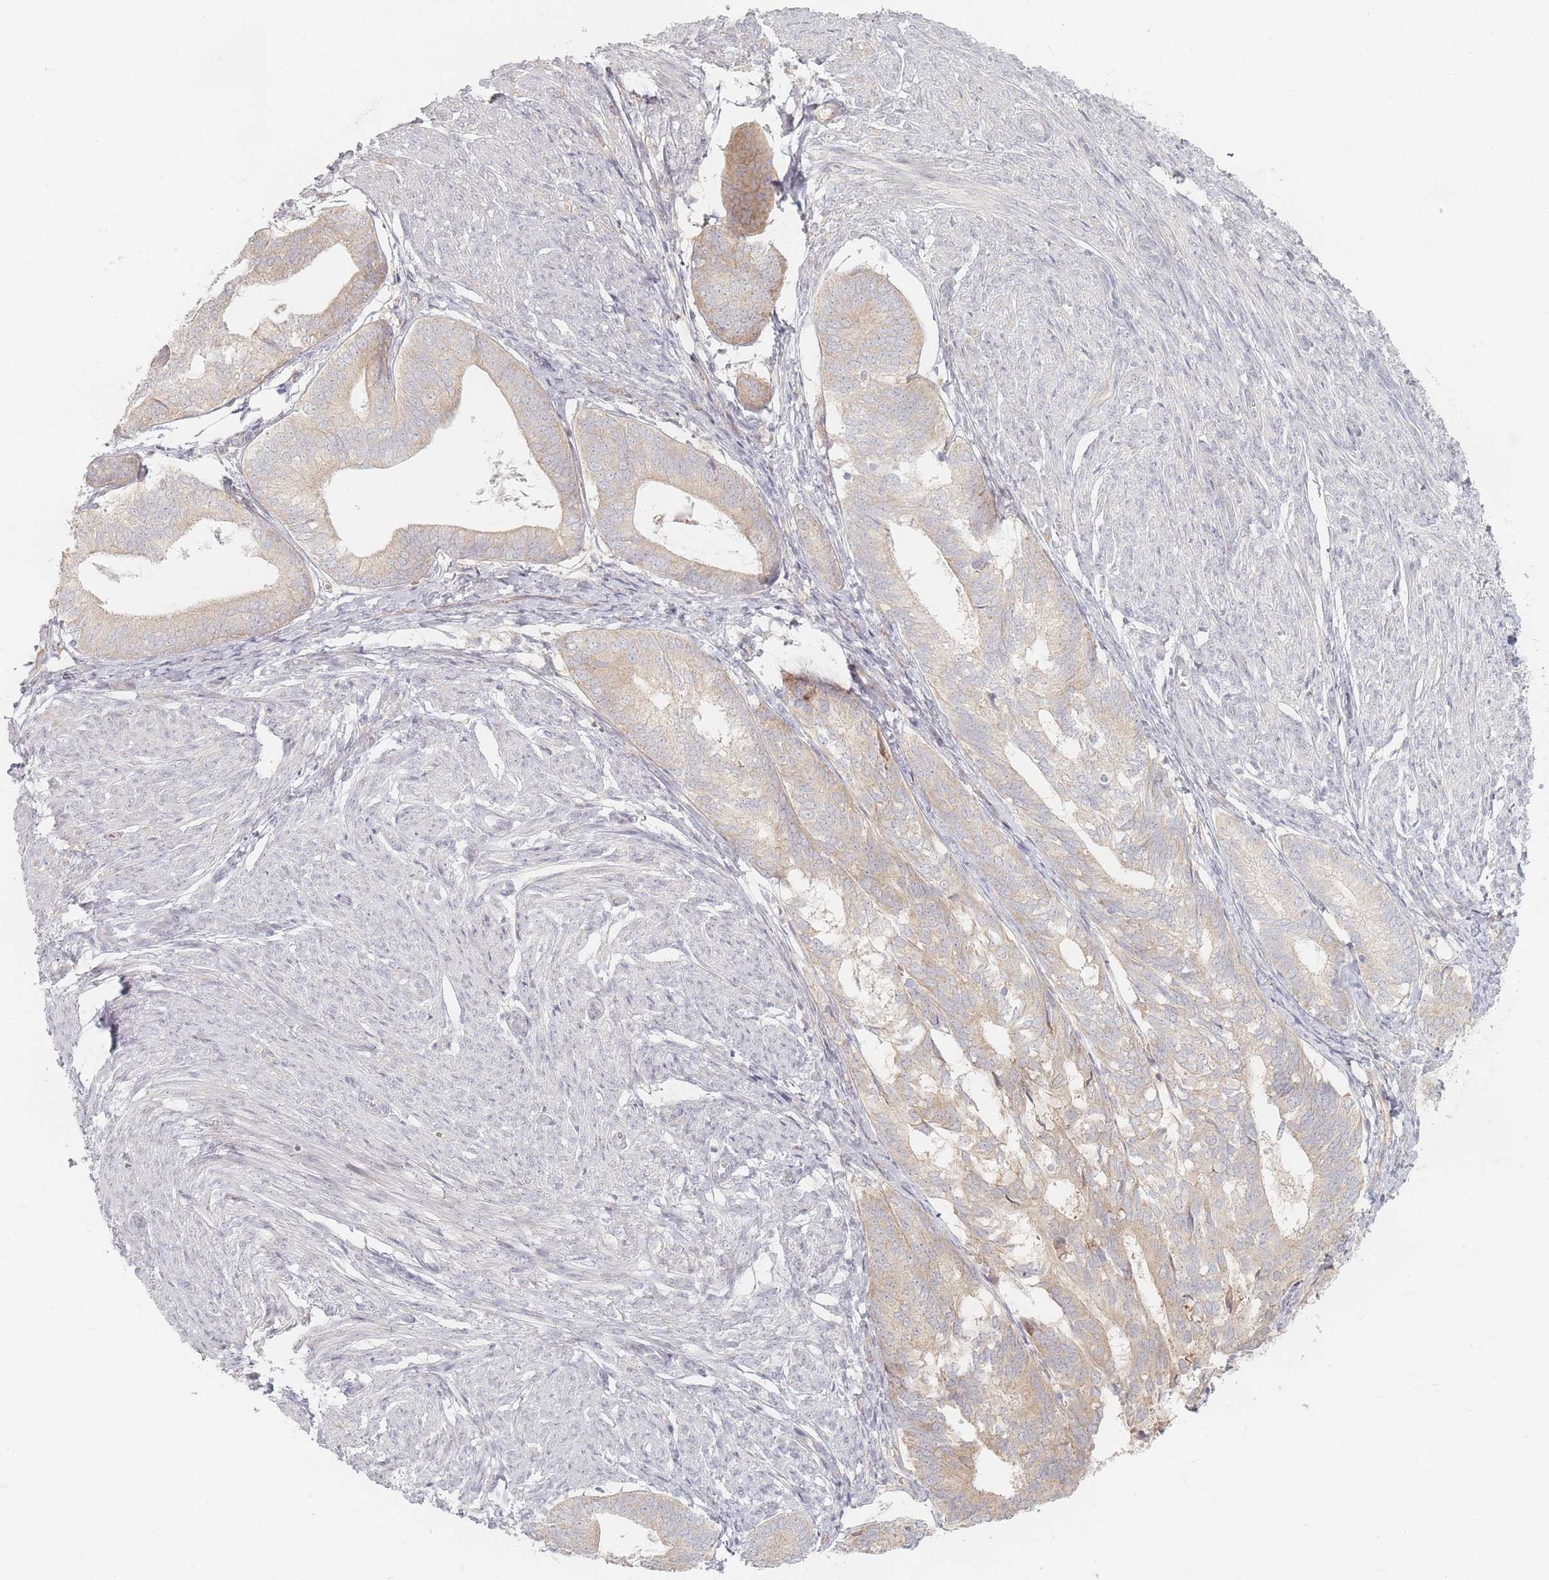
{"staining": {"intensity": "weak", "quantity": ">75%", "location": "cytoplasmic/membranous"}, "tissue": "endometrial cancer", "cell_type": "Tumor cells", "image_type": "cancer", "snomed": [{"axis": "morphology", "description": "Adenocarcinoma, NOS"}, {"axis": "topography", "description": "Endometrium"}], "caption": "Immunohistochemistry (IHC) (DAB) staining of human endometrial cancer (adenocarcinoma) shows weak cytoplasmic/membranous protein staining in about >75% of tumor cells. (Brightfield microscopy of DAB IHC at high magnification).", "gene": "ZKSCAN7", "patient": {"sex": "female", "age": 87}}